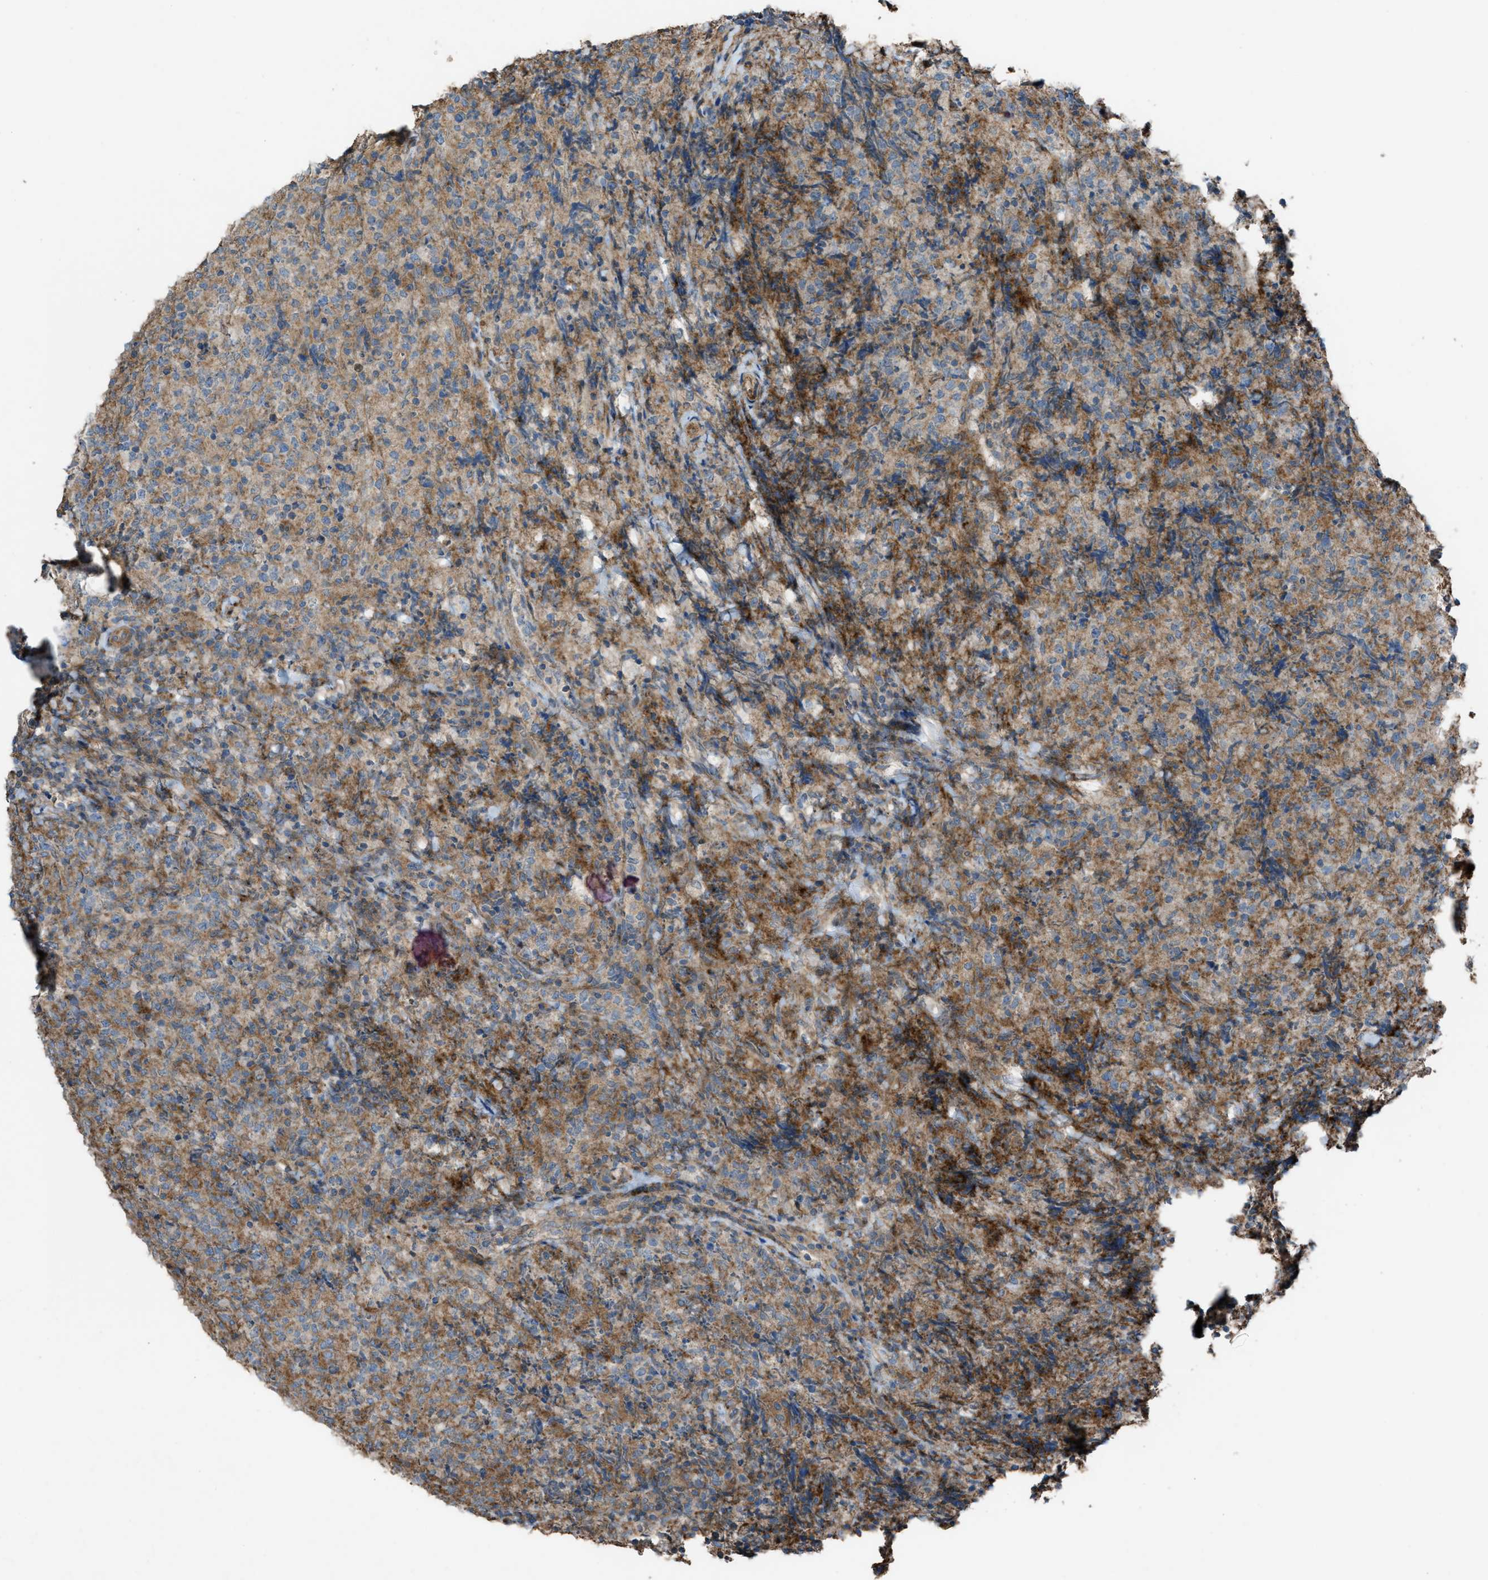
{"staining": {"intensity": "moderate", "quantity": ">75%", "location": "cytoplasmic/membranous"}, "tissue": "lymphoma", "cell_type": "Tumor cells", "image_type": "cancer", "snomed": [{"axis": "morphology", "description": "Malignant lymphoma, non-Hodgkin's type, High grade"}, {"axis": "topography", "description": "Tonsil"}], "caption": "The image shows a brown stain indicating the presence of a protein in the cytoplasmic/membranous of tumor cells in lymphoma. Using DAB (3,3'-diaminobenzidine) (brown) and hematoxylin (blue) stains, captured at high magnification using brightfield microscopy.", "gene": "NCK2", "patient": {"sex": "female", "age": 36}}